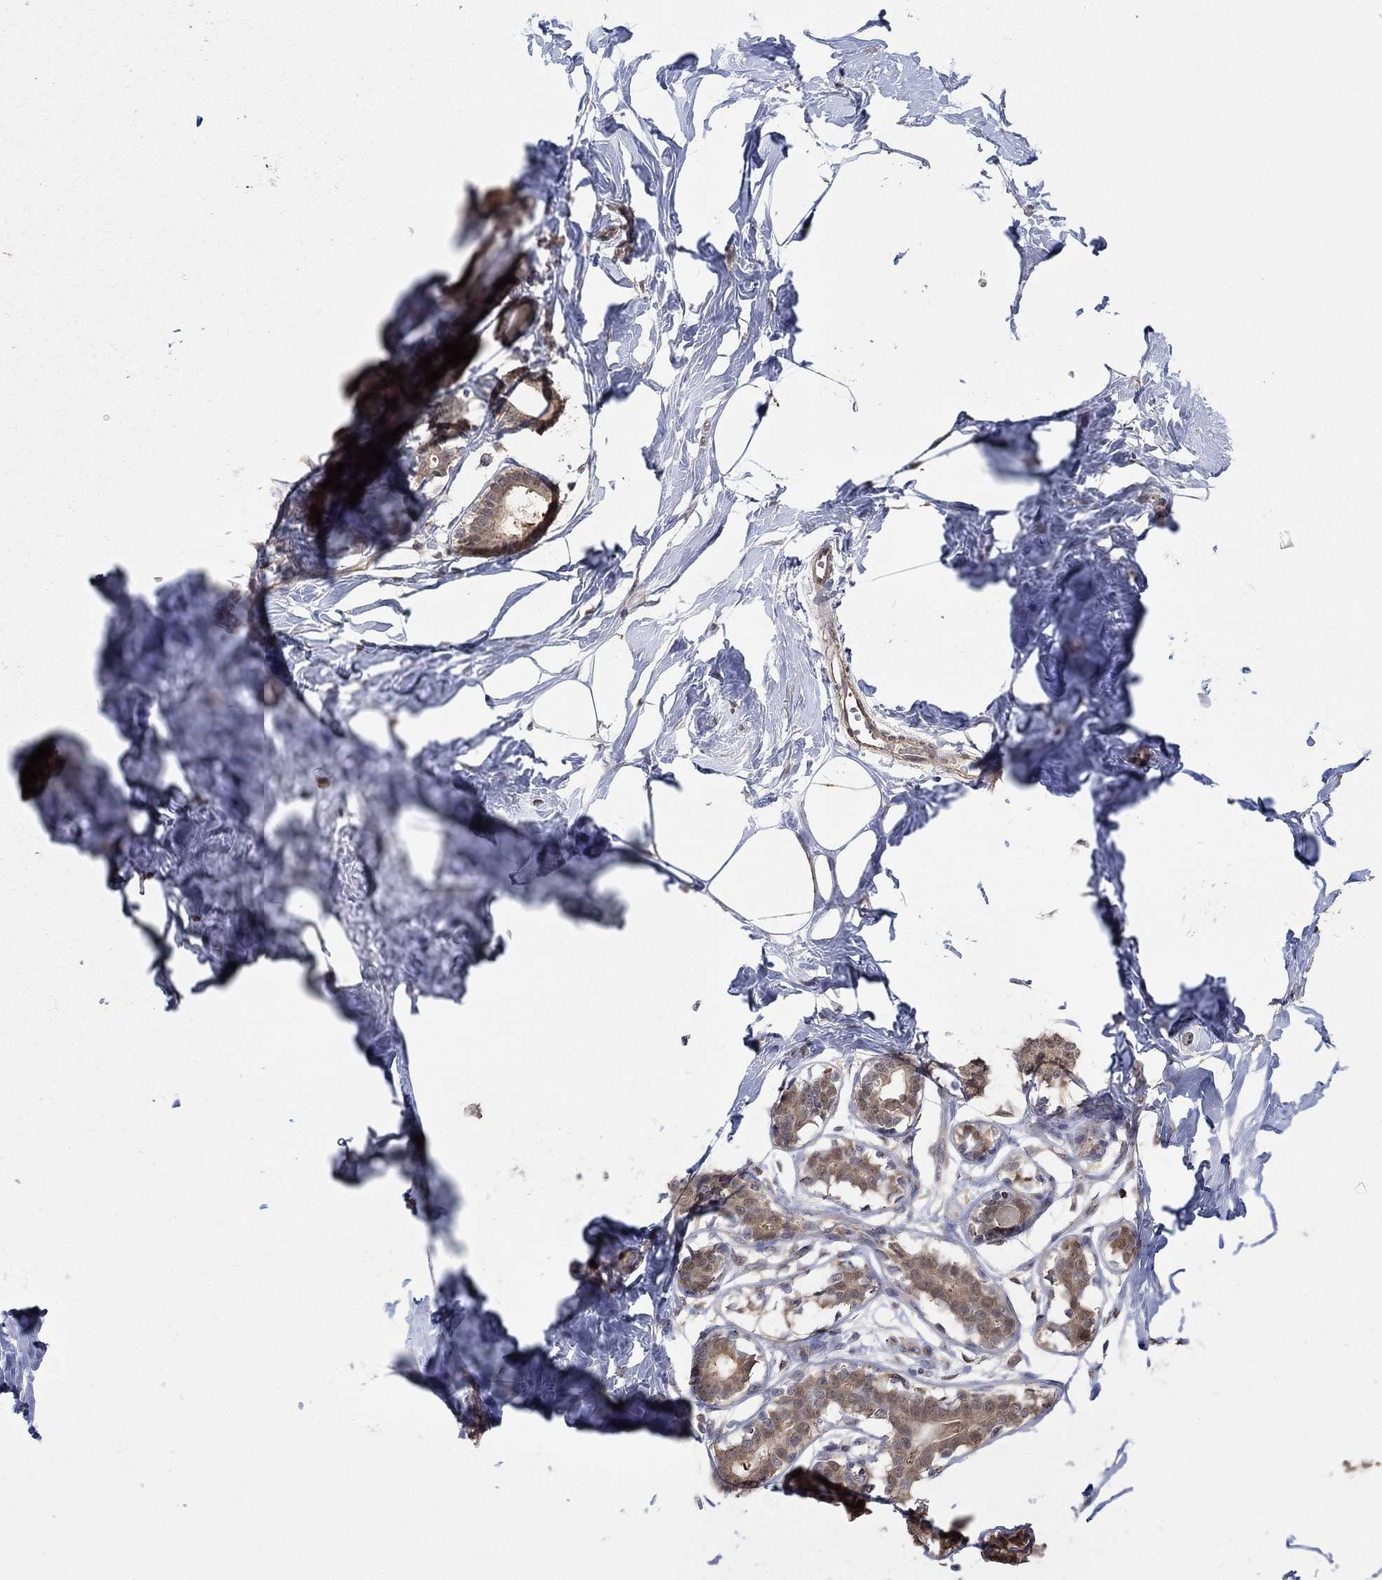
{"staining": {"intensity": "negative", "quantity": "none", "location": "none"}, "tissue": "breast", "cell_type": "Adipocytes", "image_type": "normal", "snomed": [{"axis": "morphology", "description": "Normal tissue, NOS"}, {"axis": "morphology", "description": "Lobular carcinoma, in situ"}, {"axis": "topography", "description": "Breast"}], "caption": "Immunohistochemical staining of normal human breast exhibits no significant positivity in adipocytes. (Stains: DAB immunohistochemistry with hematoxylin counter stain, Microscopy: brightfield microscopy at high magnification).", "gene": "RNF114", "patient": {"sex": "female", "age": 35}}